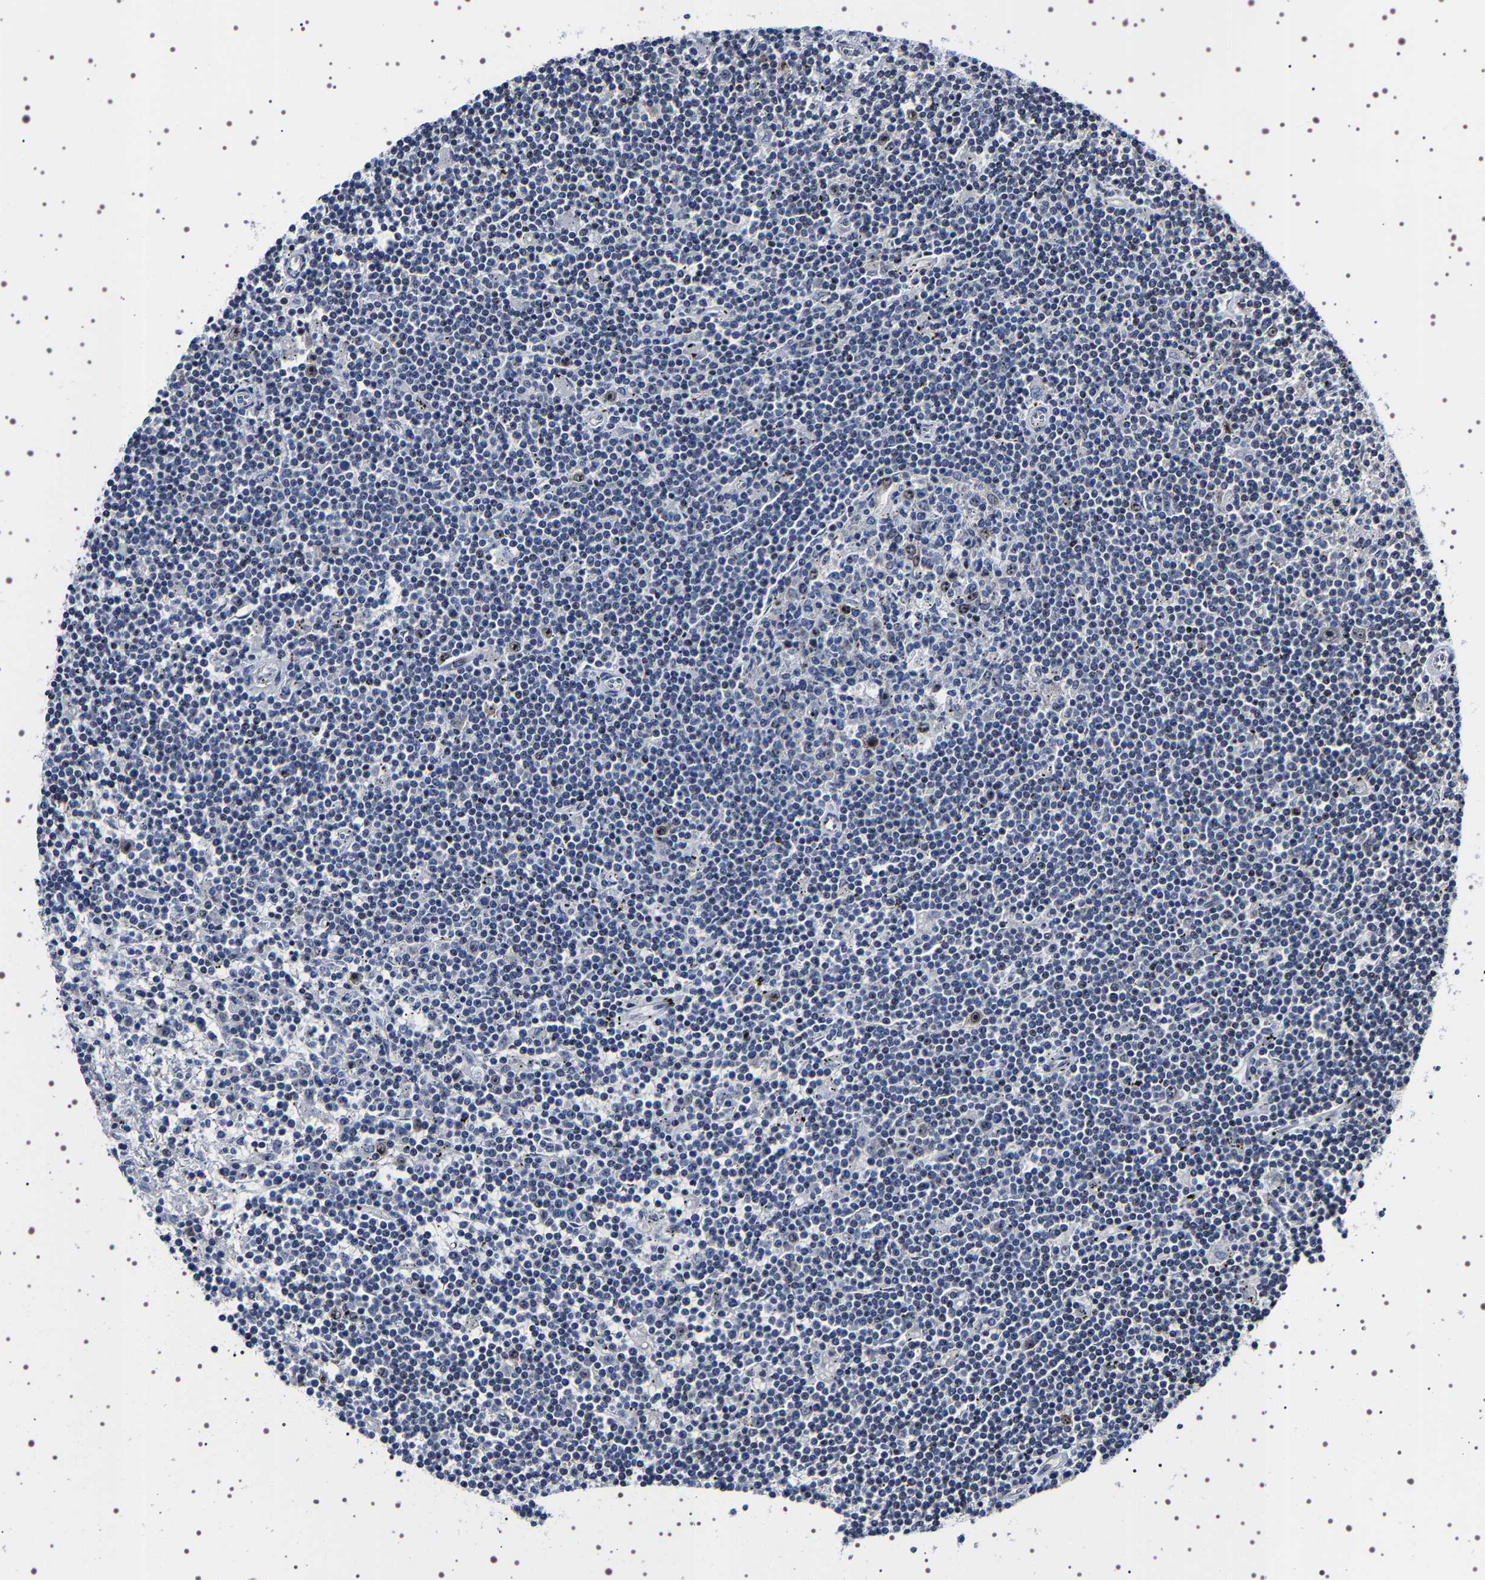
{"staining": {"intensity": "negative", "quantity": "none", "location": "none"}, "tissue": "lymphoma", "cell_type": "Tumor cells", "image_type": "cancer", "snomed": [{"axis": "morphology", "description": "Malignant lymphoma, non-Hodgkin's type, Low grade"}, {"axis": "topography", "description": "Spleen"}], "caption": "Immunohistochemical staining of malignant lymphoma, non-Hodgkin's type (low-grade) demonstrates no significant staining in tumor cells. (Brightfield microscopy of DAB (3,3'-diaminobenzidine) IHC at high magnification).", "gene": "GNL3", "patient": {"sex": "male", "age": 76}}